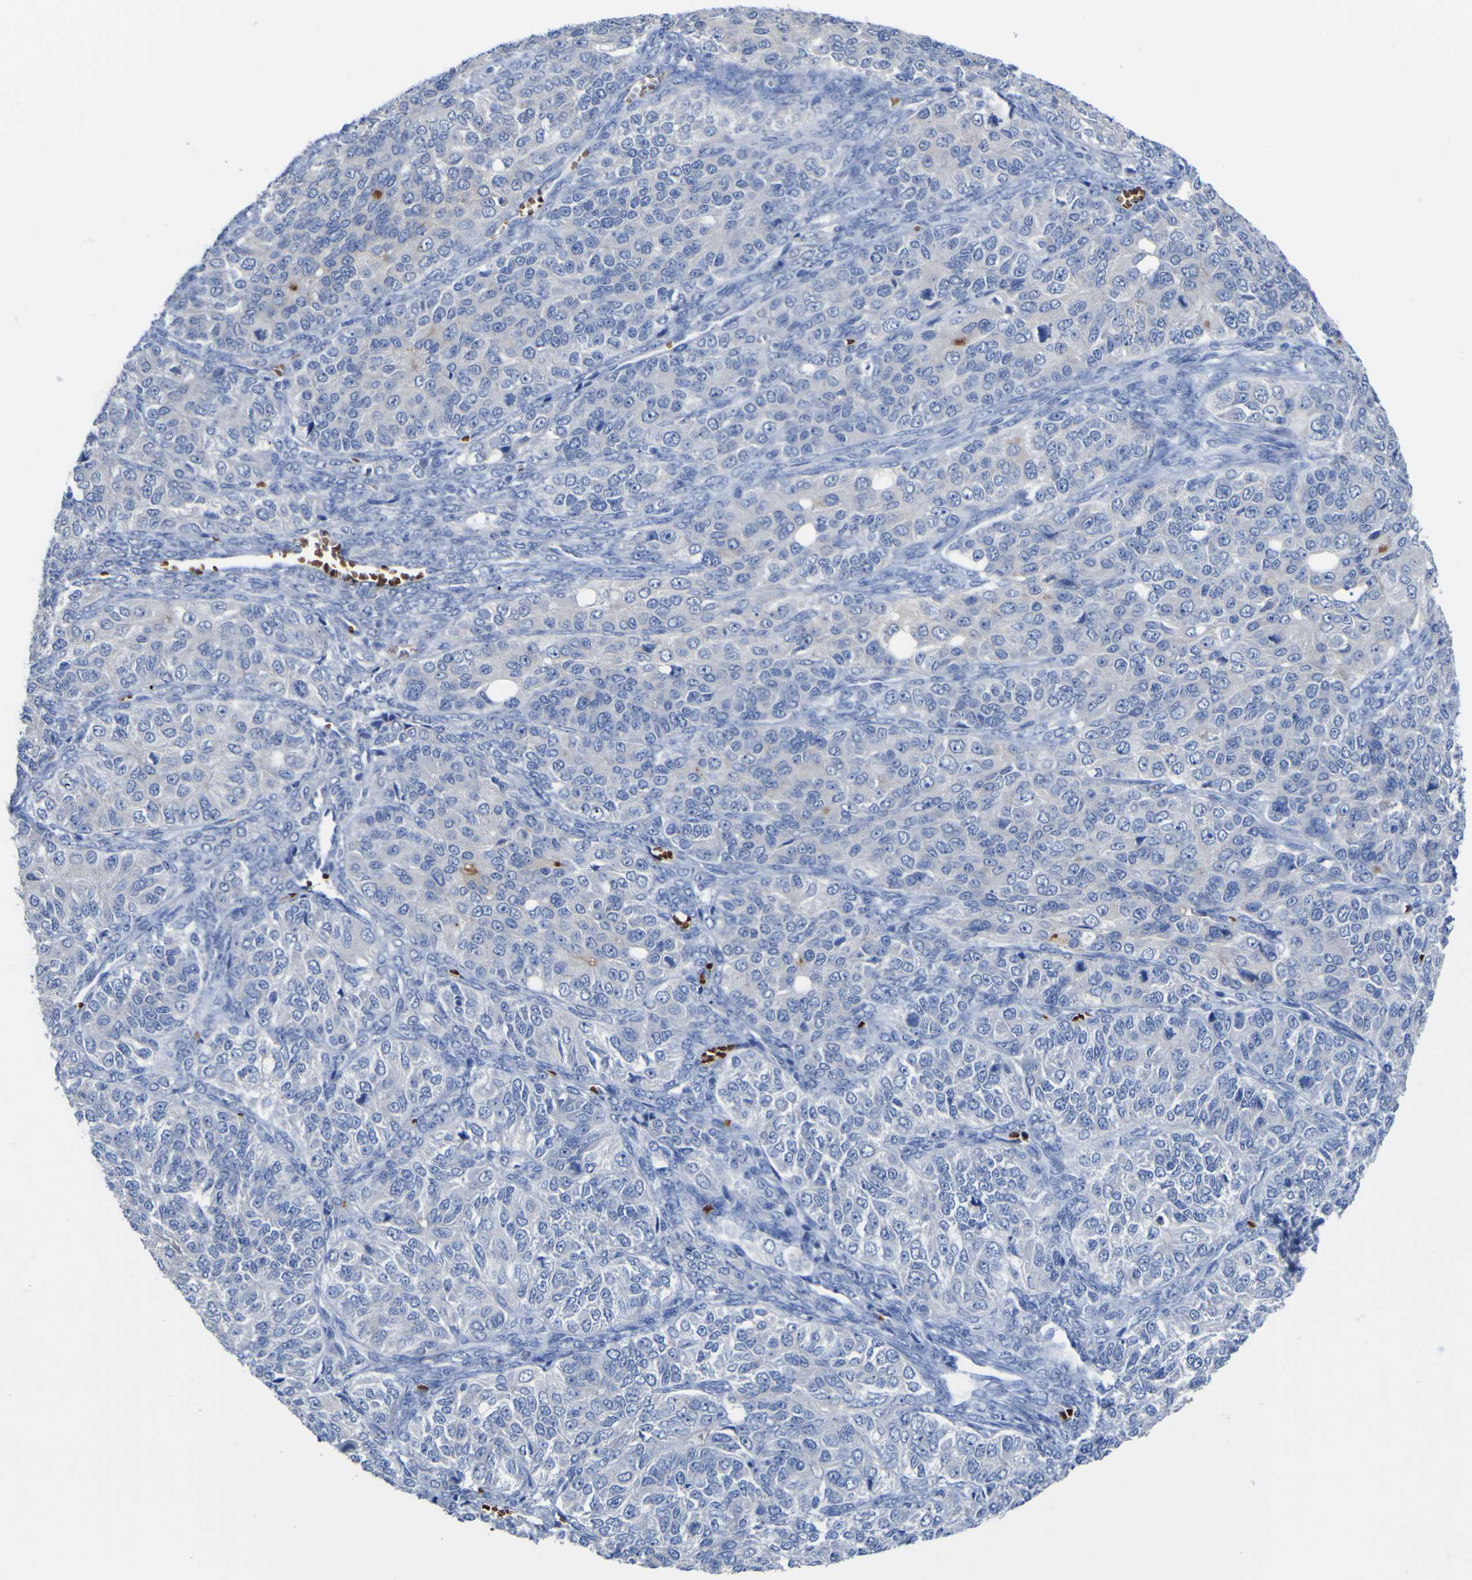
{"staining": {"intensity": "negative", "quantity": "none", "location": "none"}, "tissue": "ovarian cancer", "cell_type": "Tumor cells", "image_type": "cancer", "snomed": [{"axis": "morphology", "description": "Carcinoma, endometroid"}, {"axis": "topography", "description": "Ovary"}], "caption": "Tumor cells show no significant expression in ovarian cancer. (Immunohistochemistry, brightfield microscopy, high magnification).", "gene": "GCM1", "patient": {"sex": "female", "age": 51}}